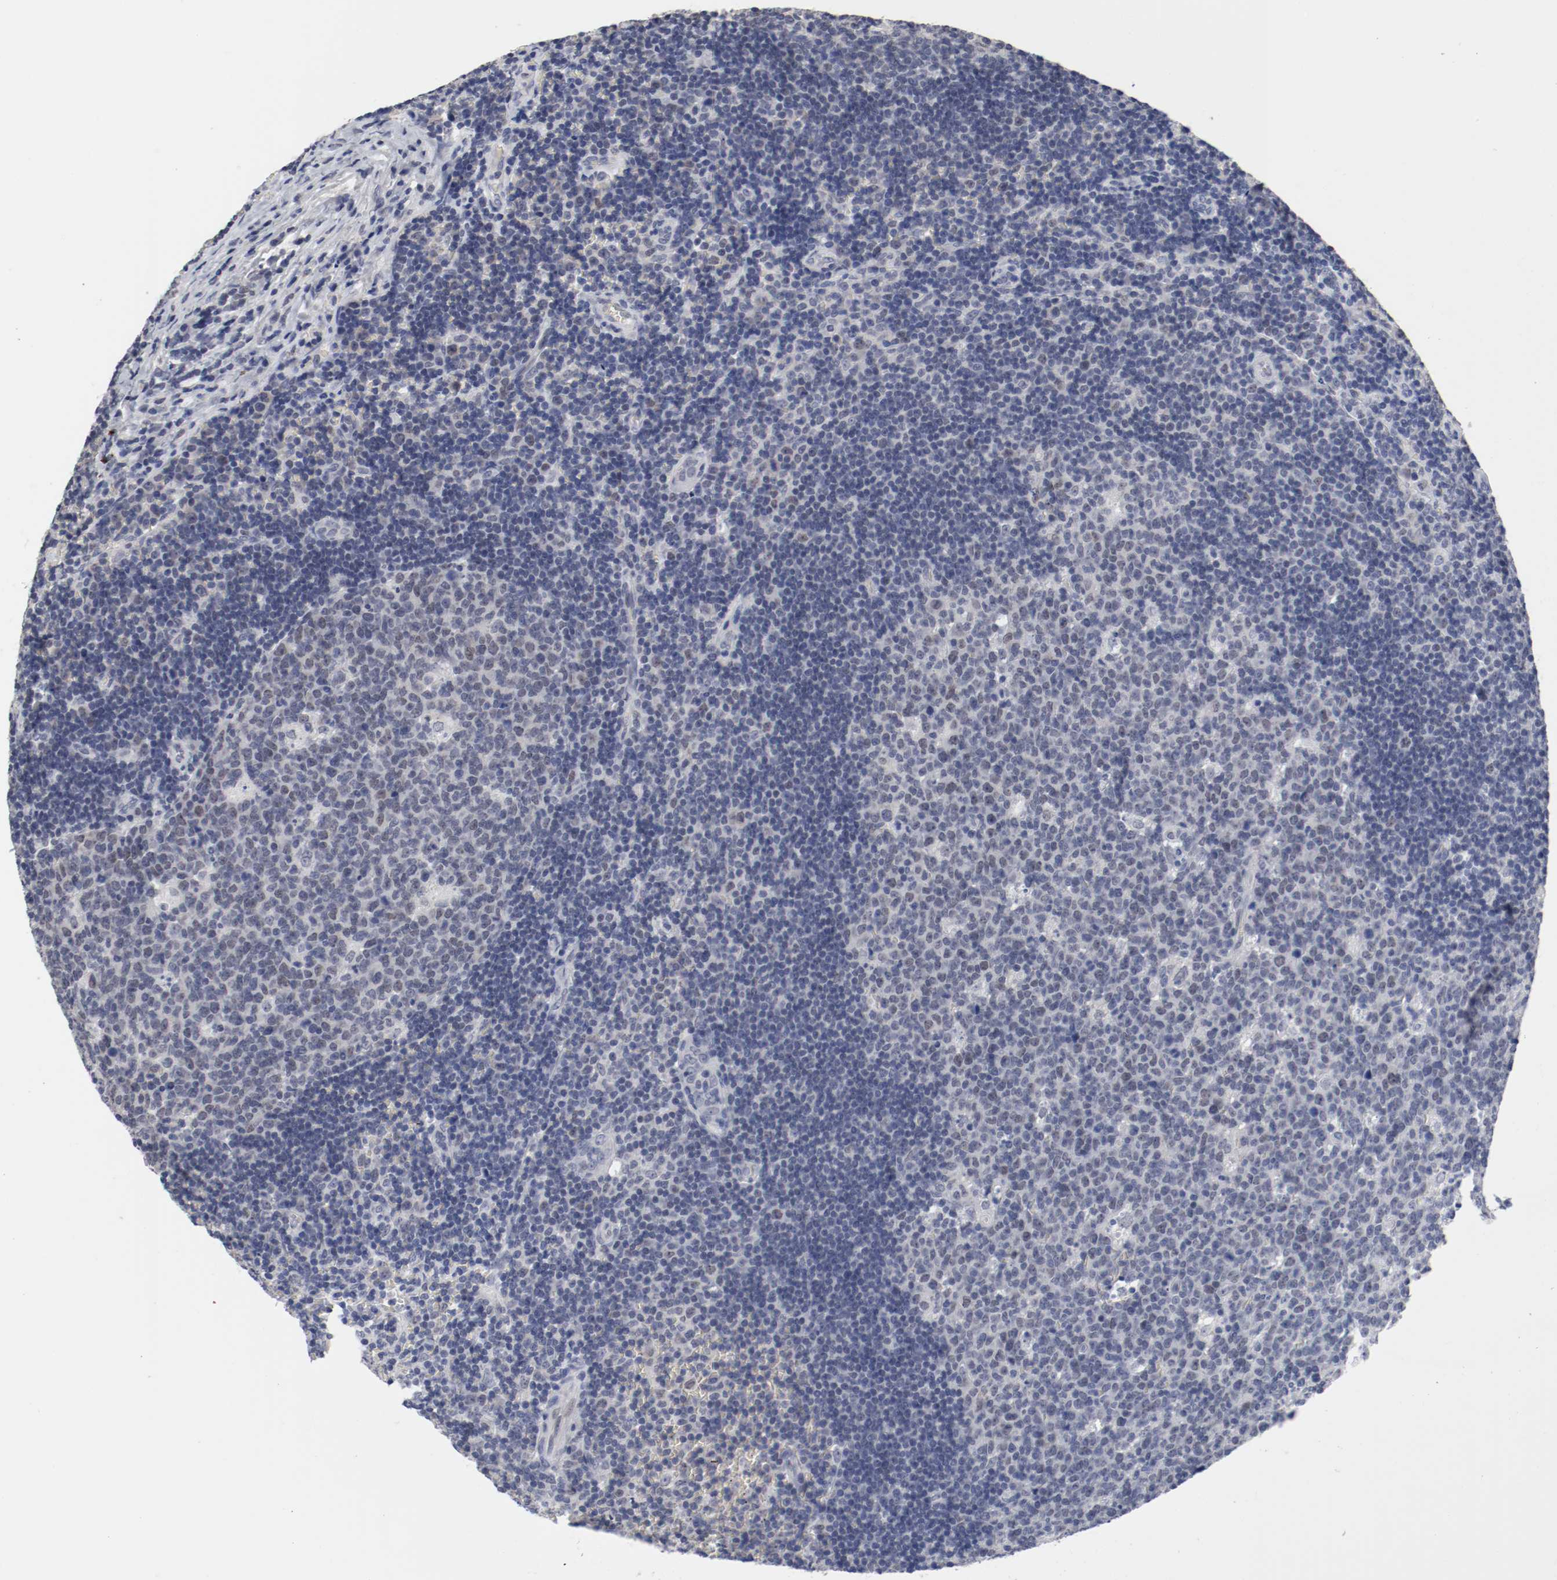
{"staining": {"intensity": "negative", "quantity": "none", "location": "none"}, "tissue": "lymph node", "cell_type": "Germinal center cells", "image_type": "normal", "snomed": [{"axis": "morphology", "description": "Normal tissue, NOS"}, {"axis": "topography", "description": "Lymph node"}, {"axis": "topography", "description": "Salivary gland"}], "caption": "This is an IHC photomicrograph of unremarkable human lymph node. There is no positivity in germinal center cells.", "gene": "ANKLE2", "patient": {"sex": "male", "age": 8}}